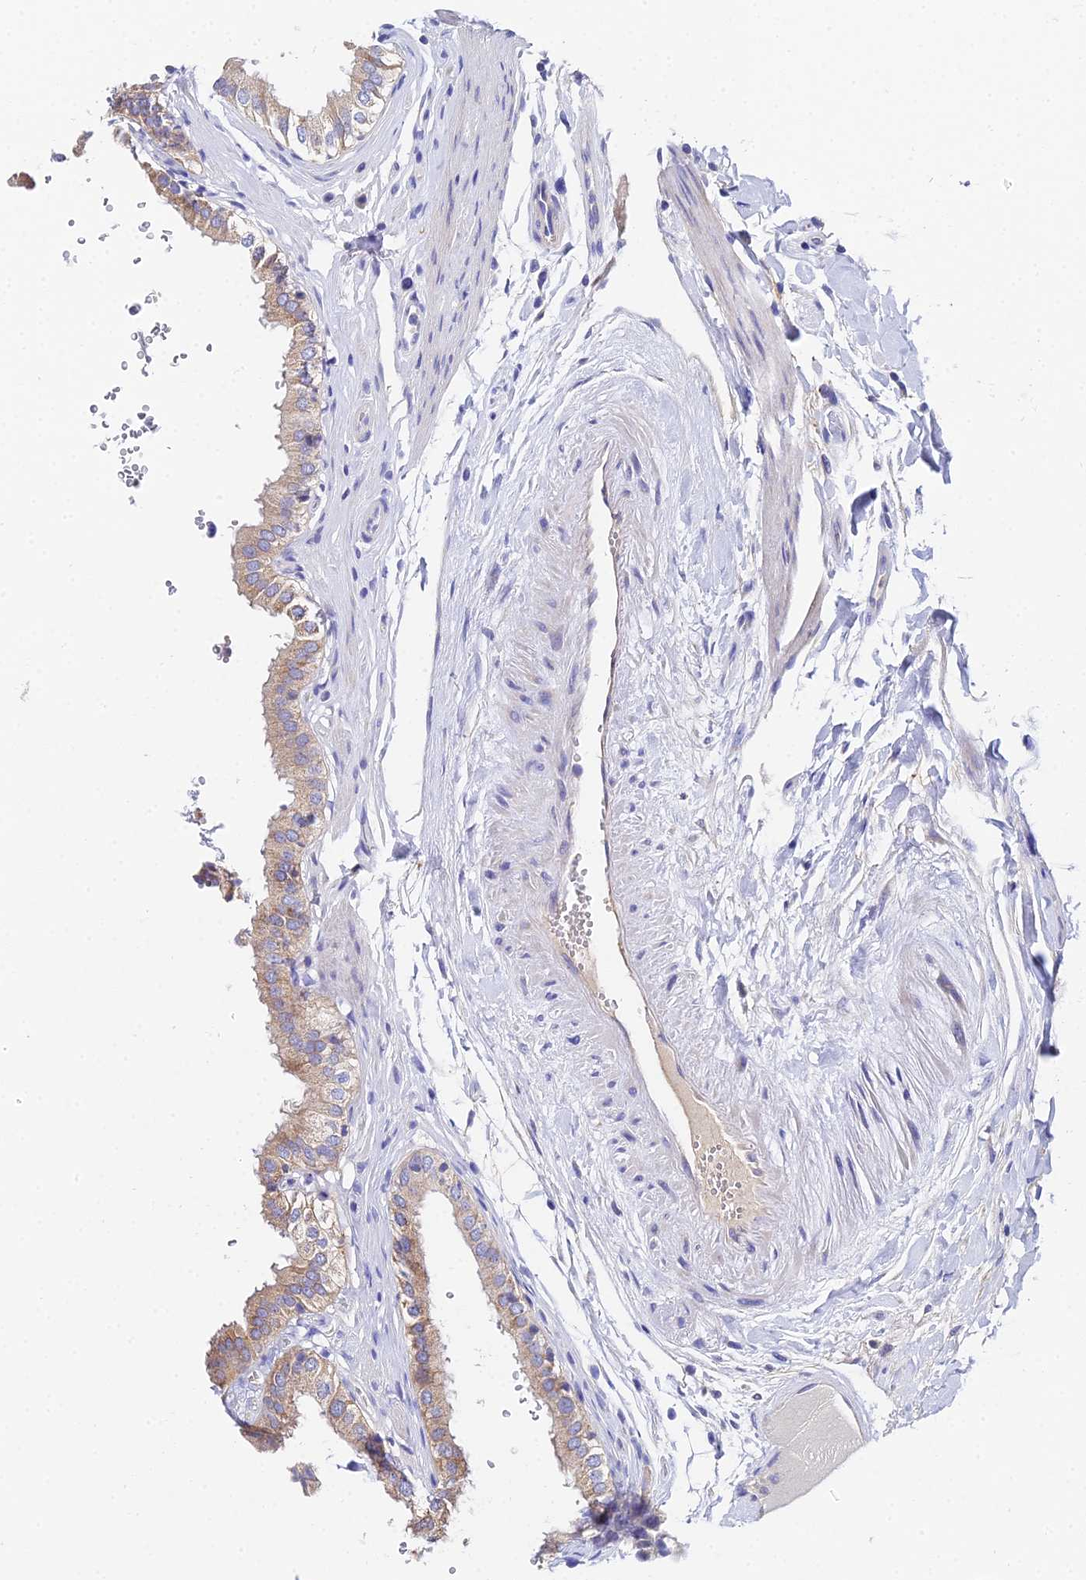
{"staining": {"intensity": "moderate", "quantity": ">75%", "location": "cytoplasmic/membranous"}, "tissue": "gallbladder", "cell_type": "Glandular cells", "image_type": "normal", "snomed": [{"axis": "morphology", "description": "Normal tissue, NOS"}, {"axis": "topography", "description": "Gallbladder"}], "caption": "IHC of normal human gallbladder shows medium levels of moderate cytoplasmic/membranous positivity in about >75% of glandular cells. (Stains: DAB (3,3'-diaminobenzidine) in brown, nuclei in blue, Microscopy: brightfield microscopy at high magnification).", "gene": "UBE2L3", "patient": {"sex": "female", "age": 61}}